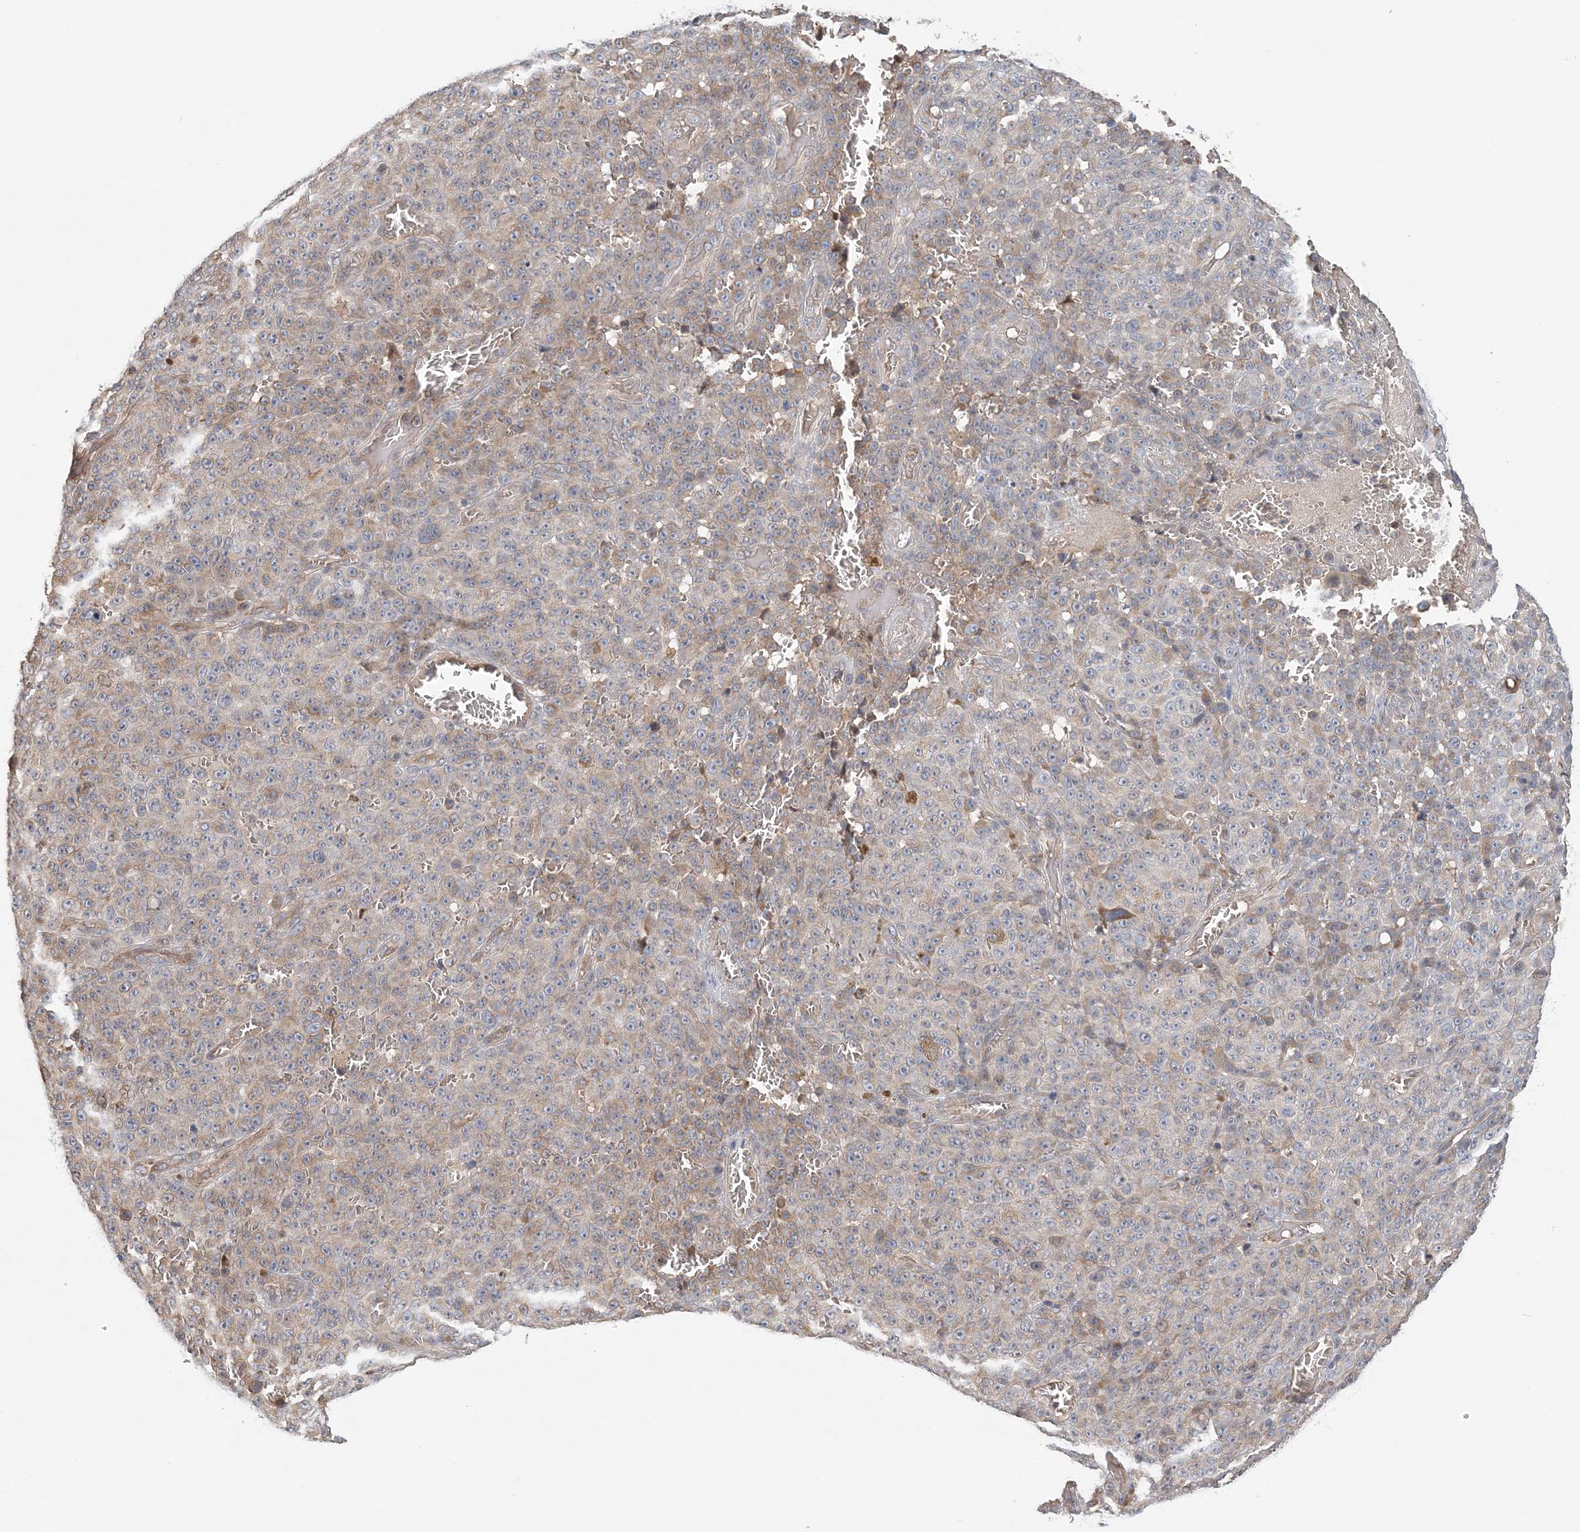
{"staining": {"intensity": "weak", "quantity": "<25%", "location": "cytoplasmic/membranous"}, "tissue": "melanoma", "cell_type": "Tumor cells", "image_type": "cancer", "snomed": [{"axis": "morphology", "description": "Malignant melanoma, NOS"}, {"axis": "topography", "description": "Skin"}], "caption": "A micrograph of melanoma stained for a protein reveals no brown staining in tumor cells.", "gene": "SYCP3", "patient": {"sex": "female", "age": 82}}